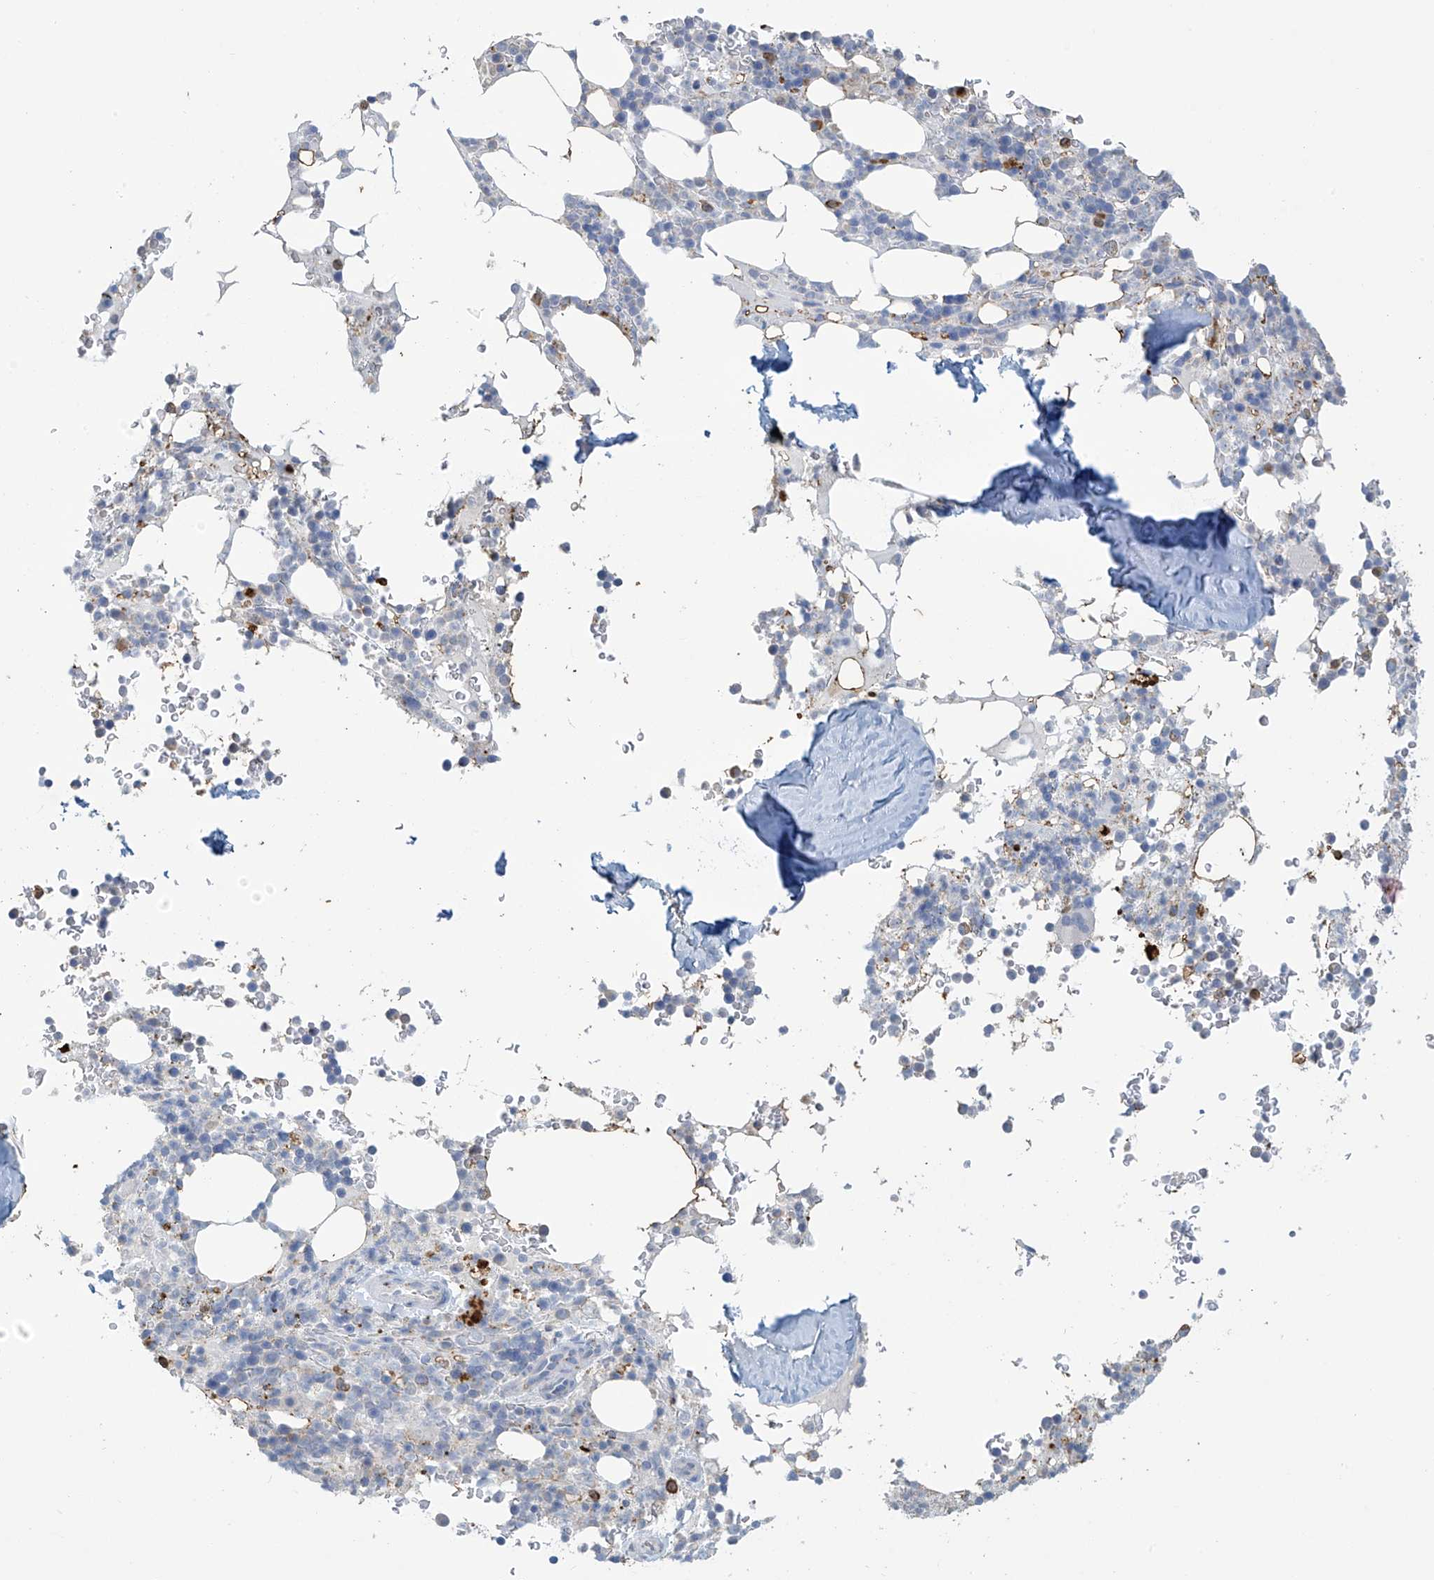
{"staining": {"intensity": "moderate", "quantity": "<25%", "location": "cytoplasmic/membranous"}, "tissue": "bone marrow", "cell_type": "Hematopoietic cells", "image_type": "normal", "snomed": [{"axis": "morphology", "description": "Normal tissue, NOS"}, {"axis": "topography", "description": "Bone marrow"}], "caption": "This is a histology image of immunohistochemistry (IHC) staining of normal bone marrow, which shows moderate expression in the cytoplasmic/membranous of hematopoietic cells.", "gene": "OGT", "patient": {"sex": "male", "age": 58}}